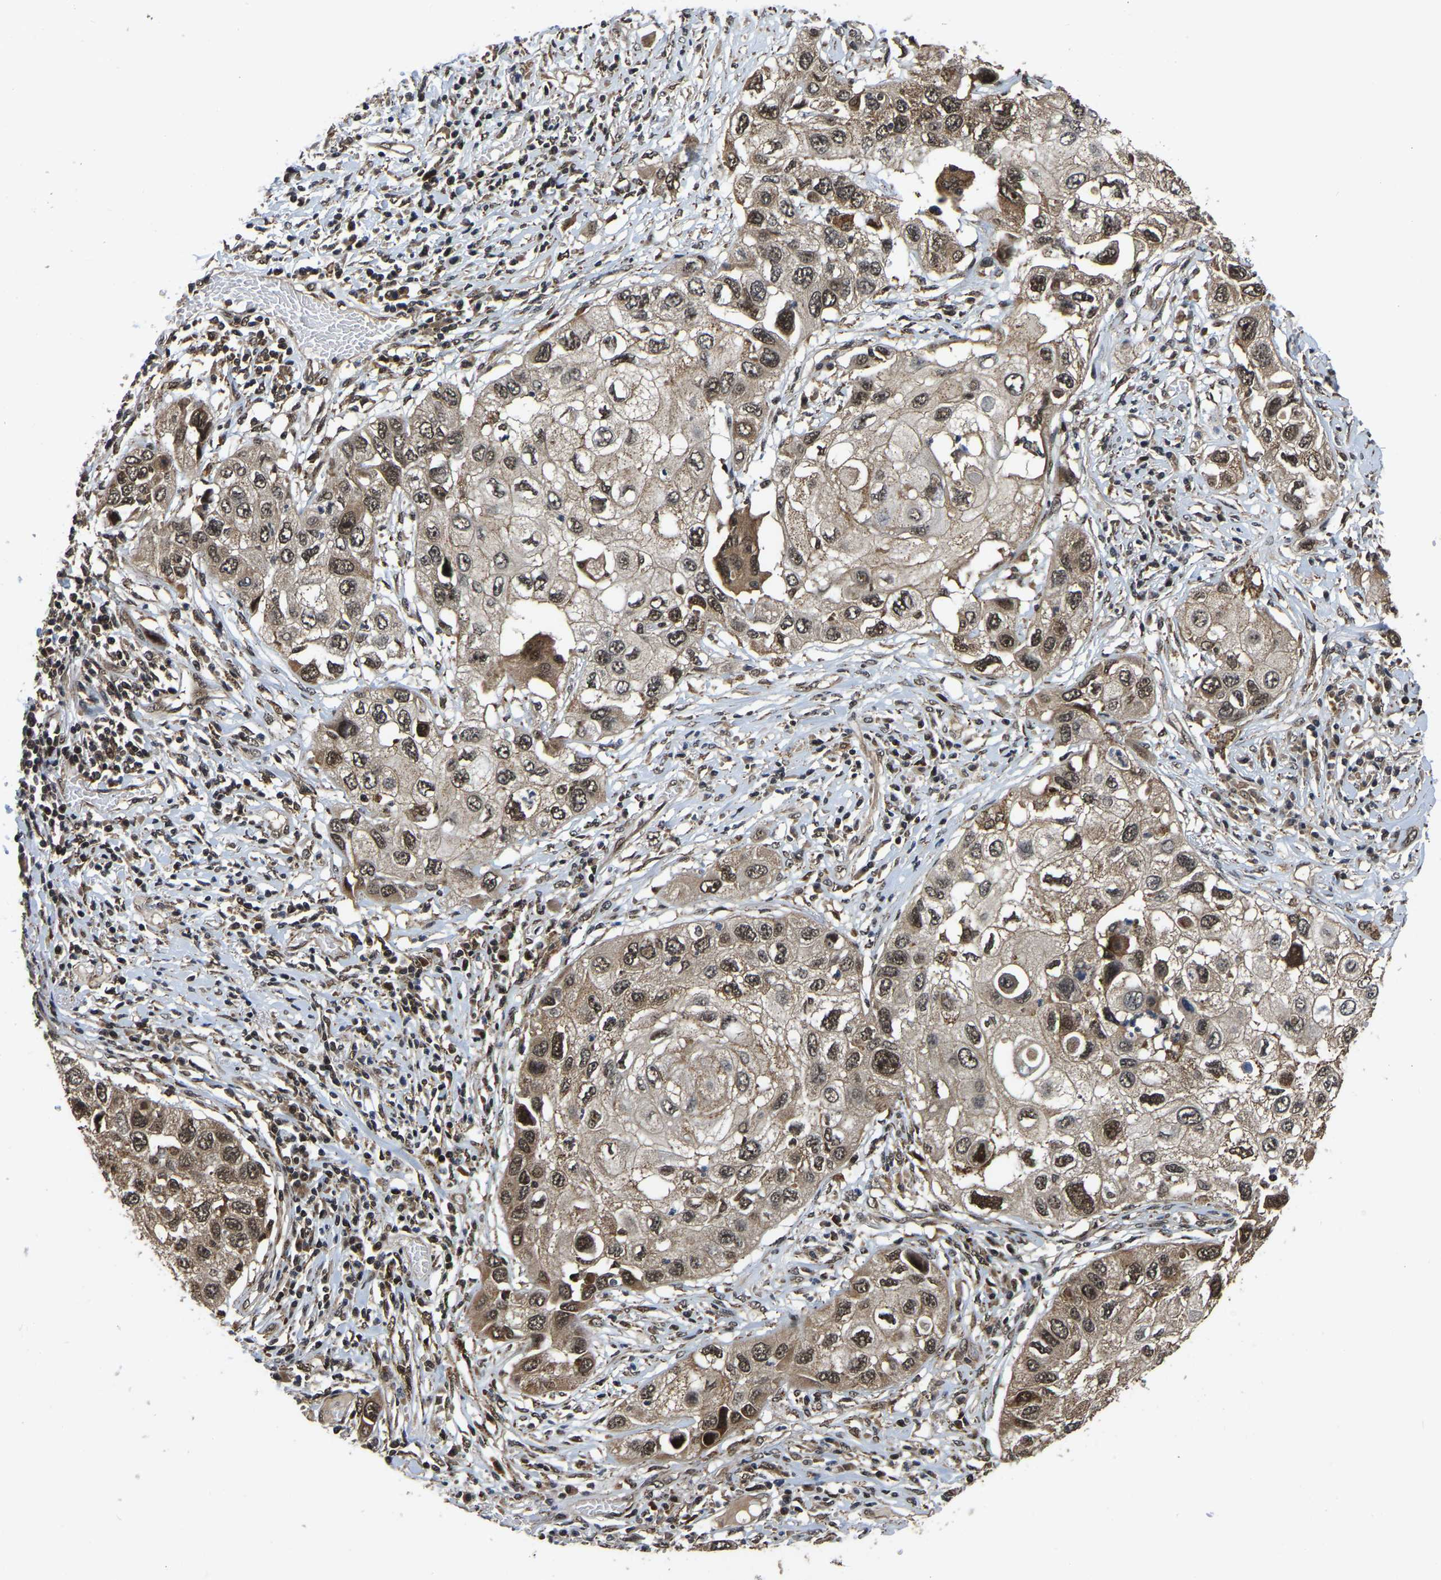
{"staining": {"intensity": "moderate", "quantity": ">75%", "location": "nuclear"}, "tissue": "lung cancer", "cell_type": "Tumor cells", "image_type": "cancer", "snomed": [{"axis": "morphology", "description": "Squamous cell carcinoma, NOS"}, {"axis": "topography", "description": "Lung"}], "caption": "Lung squamous cell carcinoma was stained to show a protein in brown. There is medium levels of moderate nuclear staining in approximately >75% of tumor cells. (Brightfield microscopy of DAB IHC at high magnification).", "gene": "CIAO1", "patient": {"sex": "male", "age": 71}}